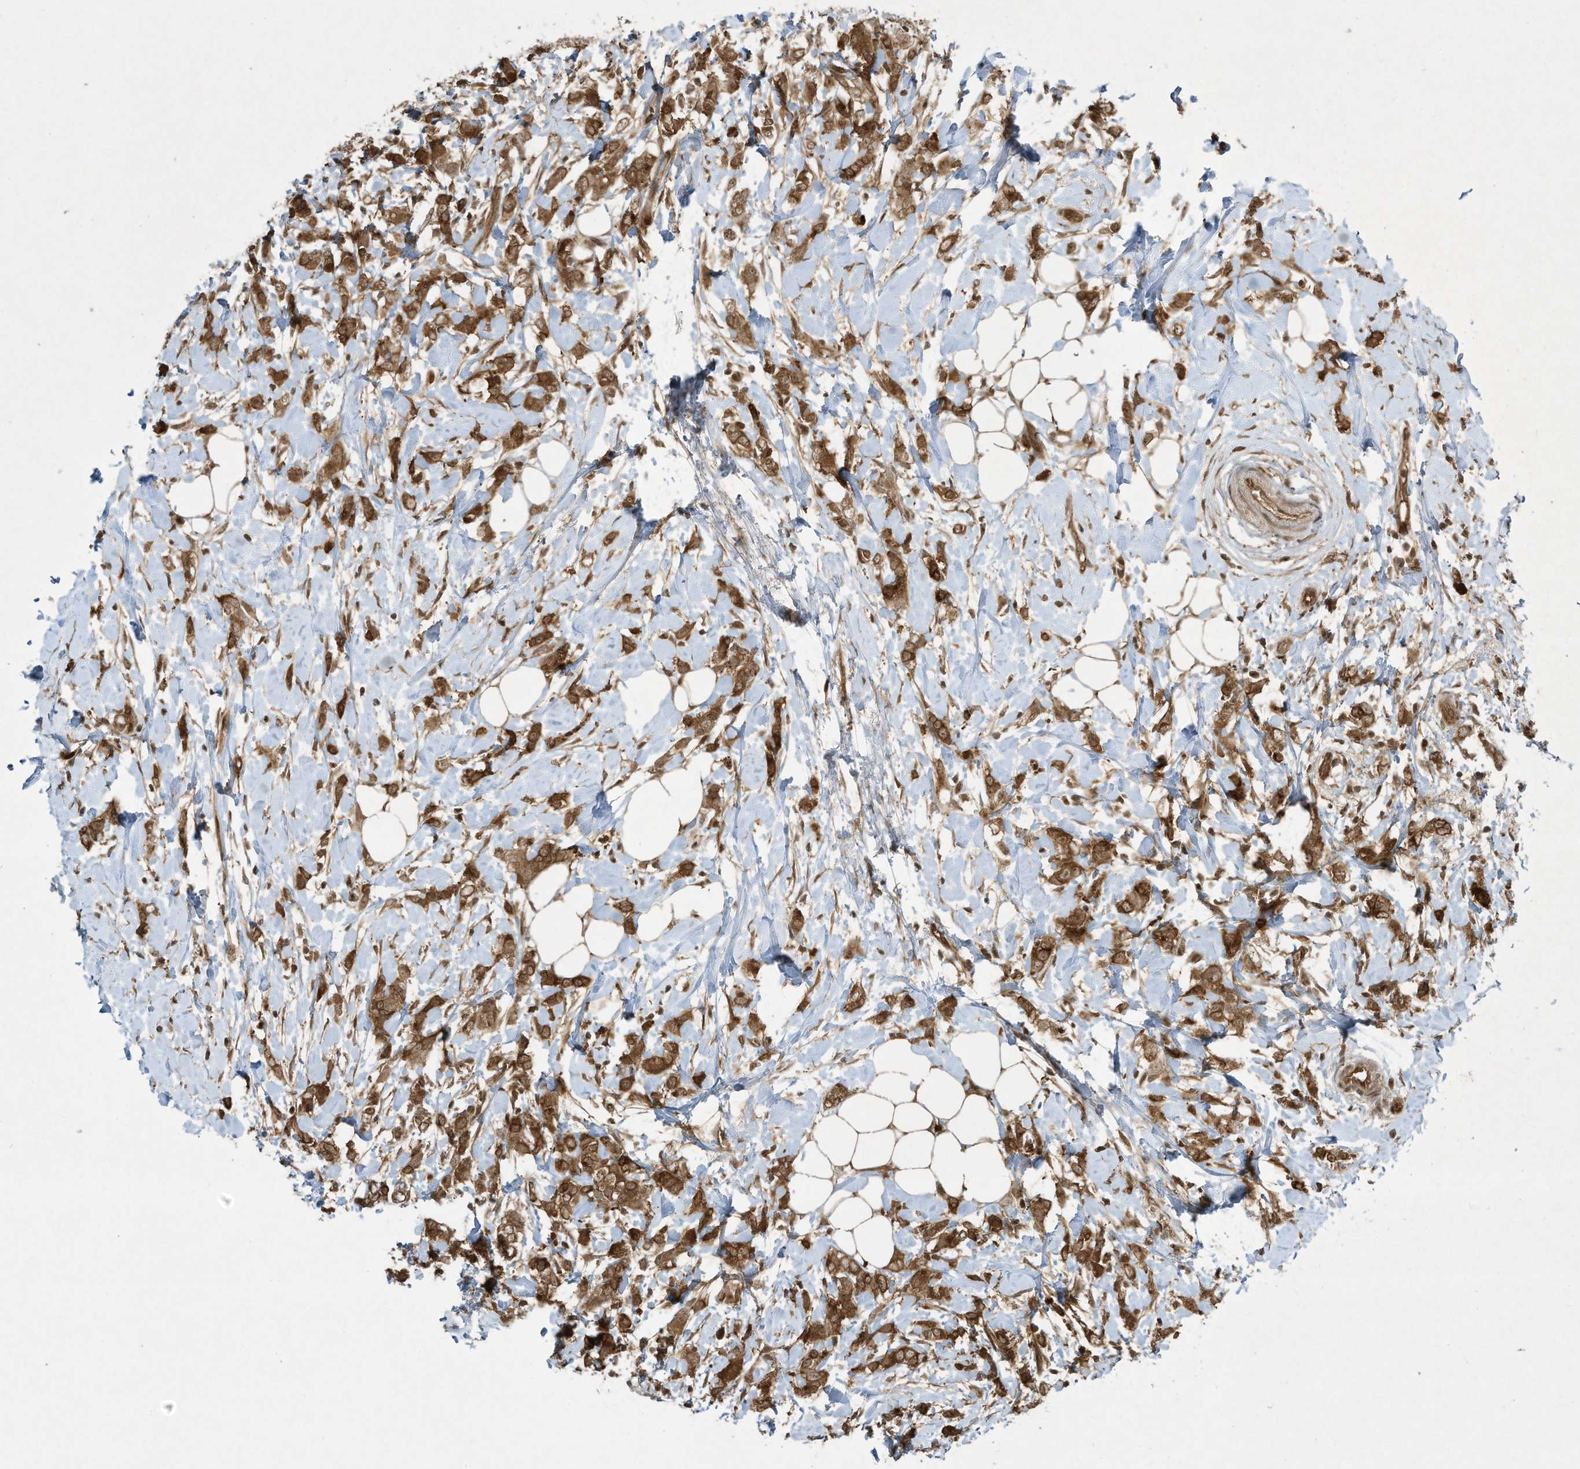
{"staining": {"intensity": "moderate", "quantity": ">75%", "location": "cytoplasmic/membranous,nuclear"}, "tissue": "breast cancer", "cell_type": "Tumor cells", "image_type": "cancer", "snomed": [{"axis": "morphology", "description": "Normal tissue, NOS"}, {"axis": "morphology", "description": "Lobular carcinoma"}, {"axis": "topography", "description": "Breast"}], "caption": "Lobular carcinoma (breast) was stained to show a protein in brown. There is medium levels of moderate cytoplasmic/membranous and nuclear positivity in approximately >75% of tumor cells.", "gene": "CERT1", "patient": {"sex": "female", "age": 47}}